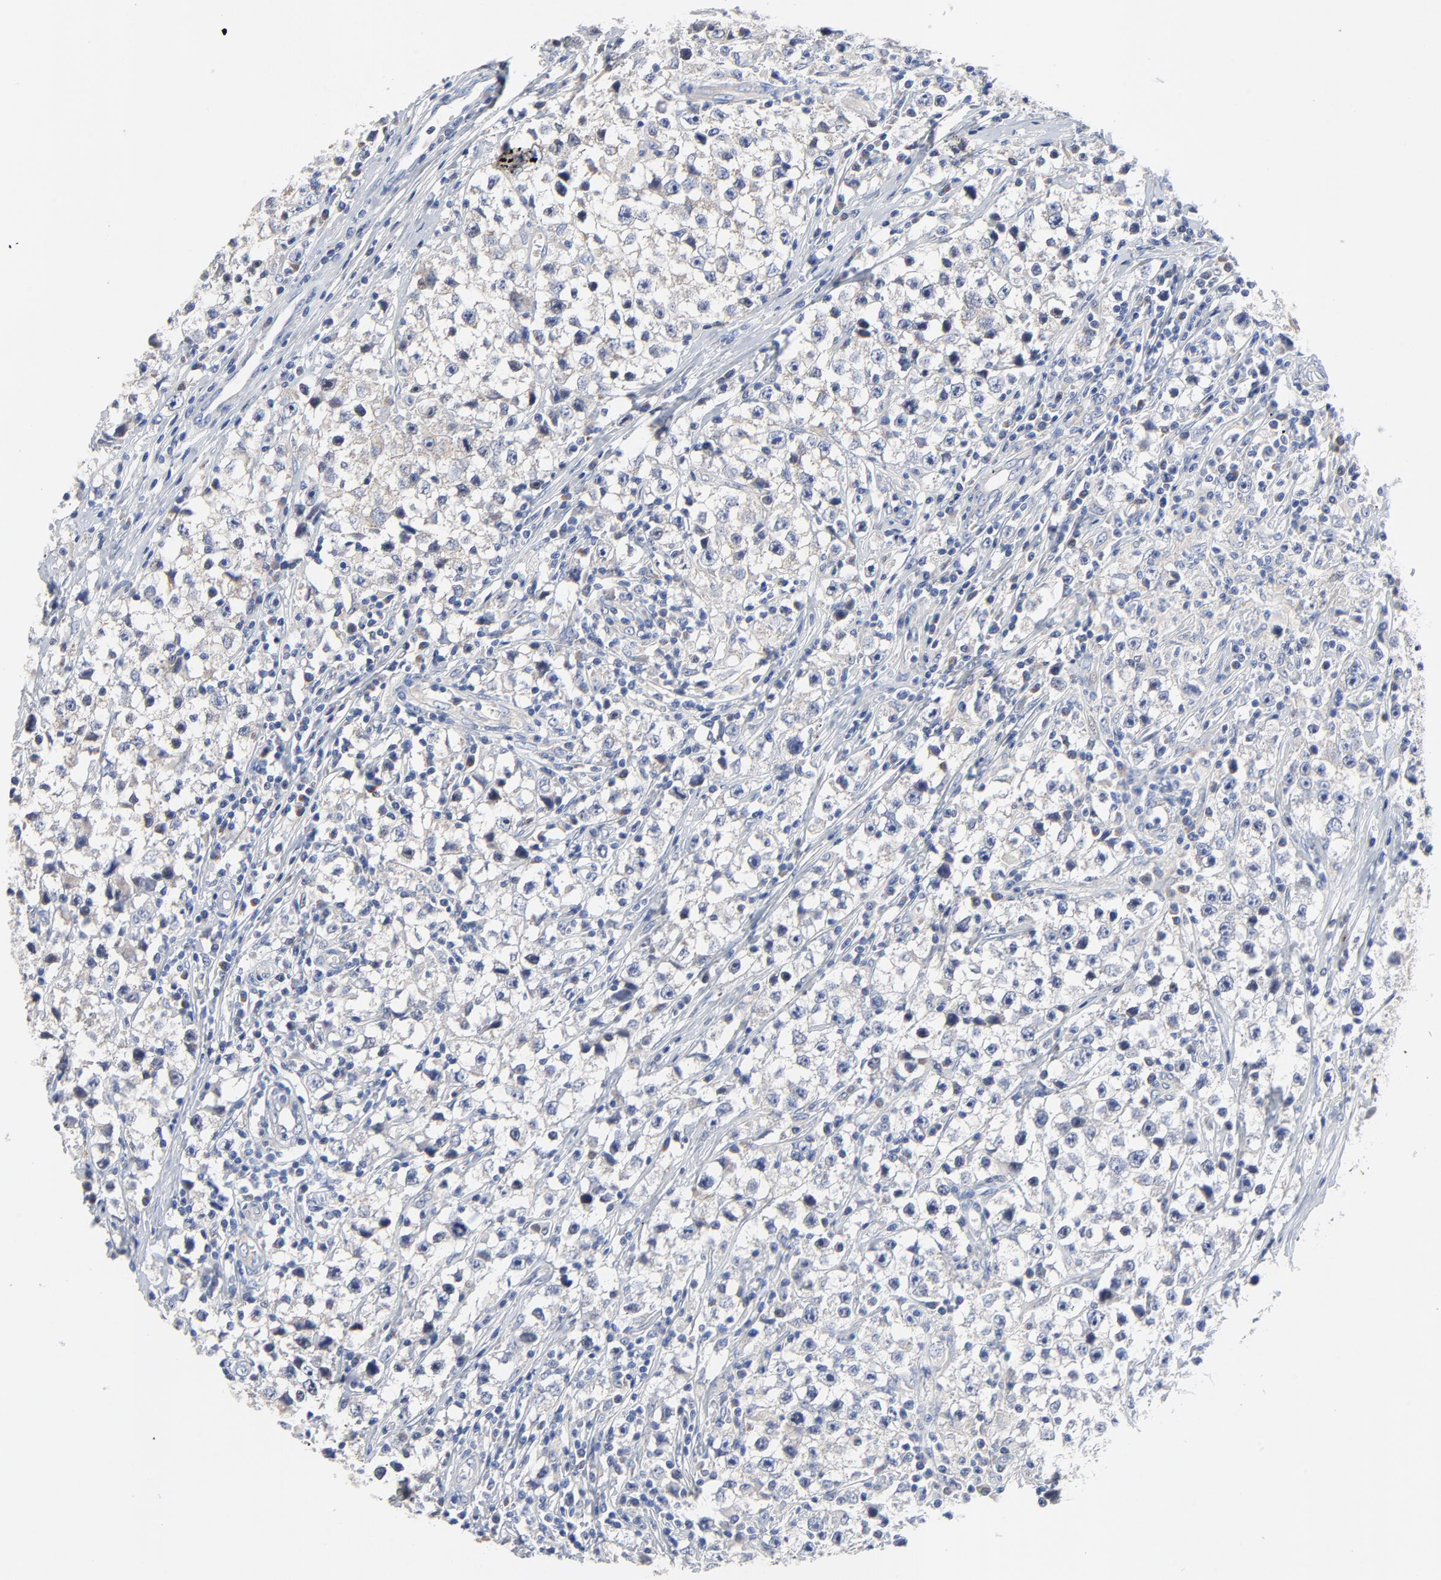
{"staining": {"intensity": "negative", "quantity": "none", "location": "none"}, "tissue": "testis cancer", "cell_type": "Tumor cells", "image_type": "cancer", "snomed": [{"axis": "morphology", "description": "Seminoma, NOS"}, {"axis": "topography", "description": "Testis"}], "caption": "Tumor cells are negative for brown protein staining in testis seminoma. (DAB immunohistochemistry visualized using brightfield microscopy, high magnification).", "gene": "VAV2", "patient": {"sex": "male", "age": 35}}